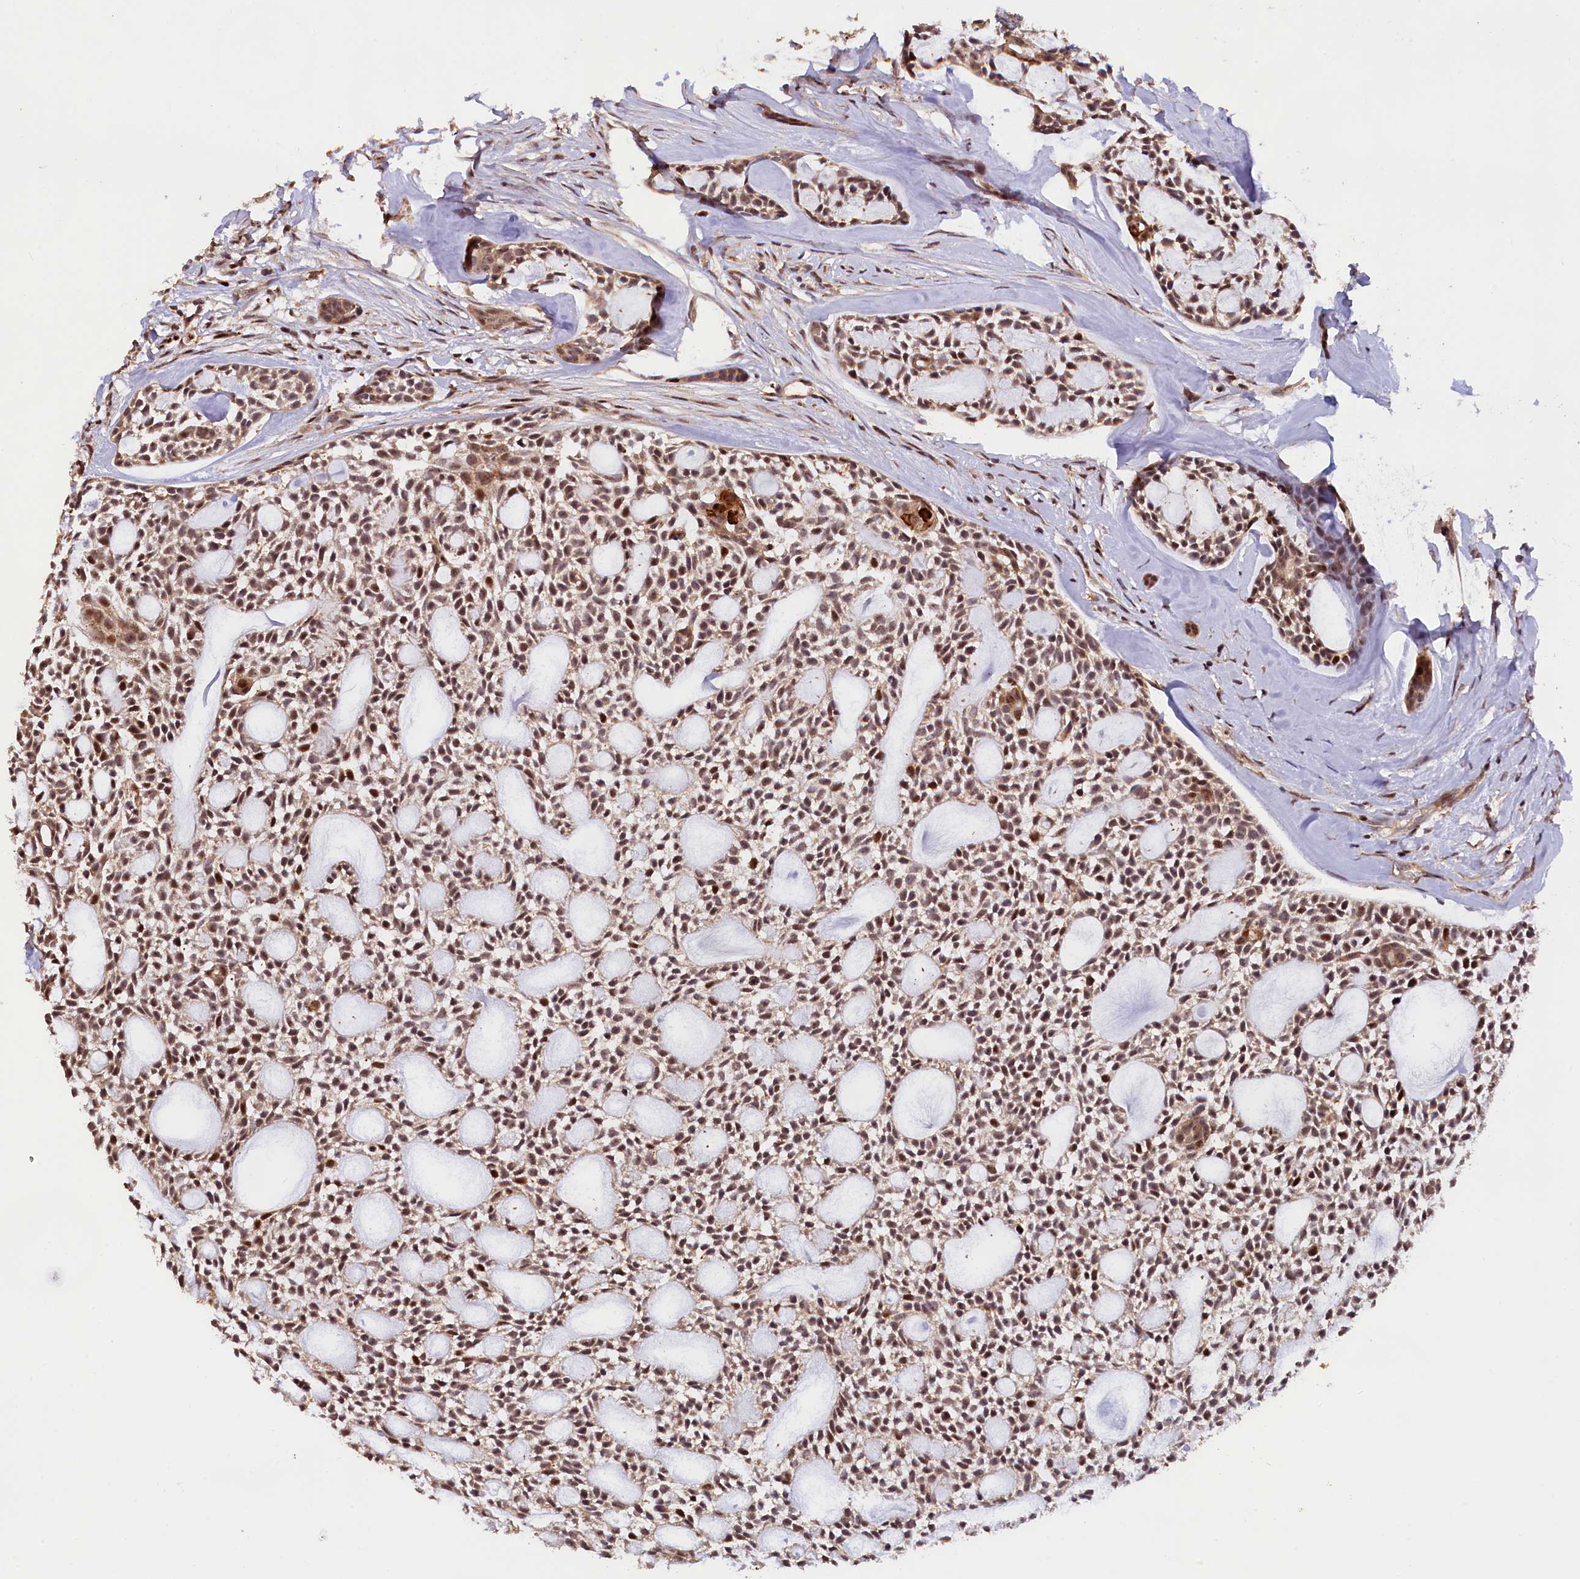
{"staining": {"intensity": "moderate", "quantity": ">75%", "location": "cytoplasmic/membranous,nuclear"}, "tissue": "head and neck cancer", "cell_type": "Tumor cells", "image_type": "cancer", "snomed": [{"axis": "morphology", "description": "Adenocarcinoma, NOS"}, {"axis": "topography", "description": "Subcutis"}, {"axis": "topography", "description": "Head-Neck"}], "caption": "Immunohistochemistry (IHC) (DAB (3,3'-diaminobenzidine)) staining of adenocarcinoma (head and neck) displays moderate cytoplasmic/membranous and nuclear protein expression in approximately >75% of tumor cells.", "gene": "PHAF1", "patient": {"sex": "female", "age": 73}}